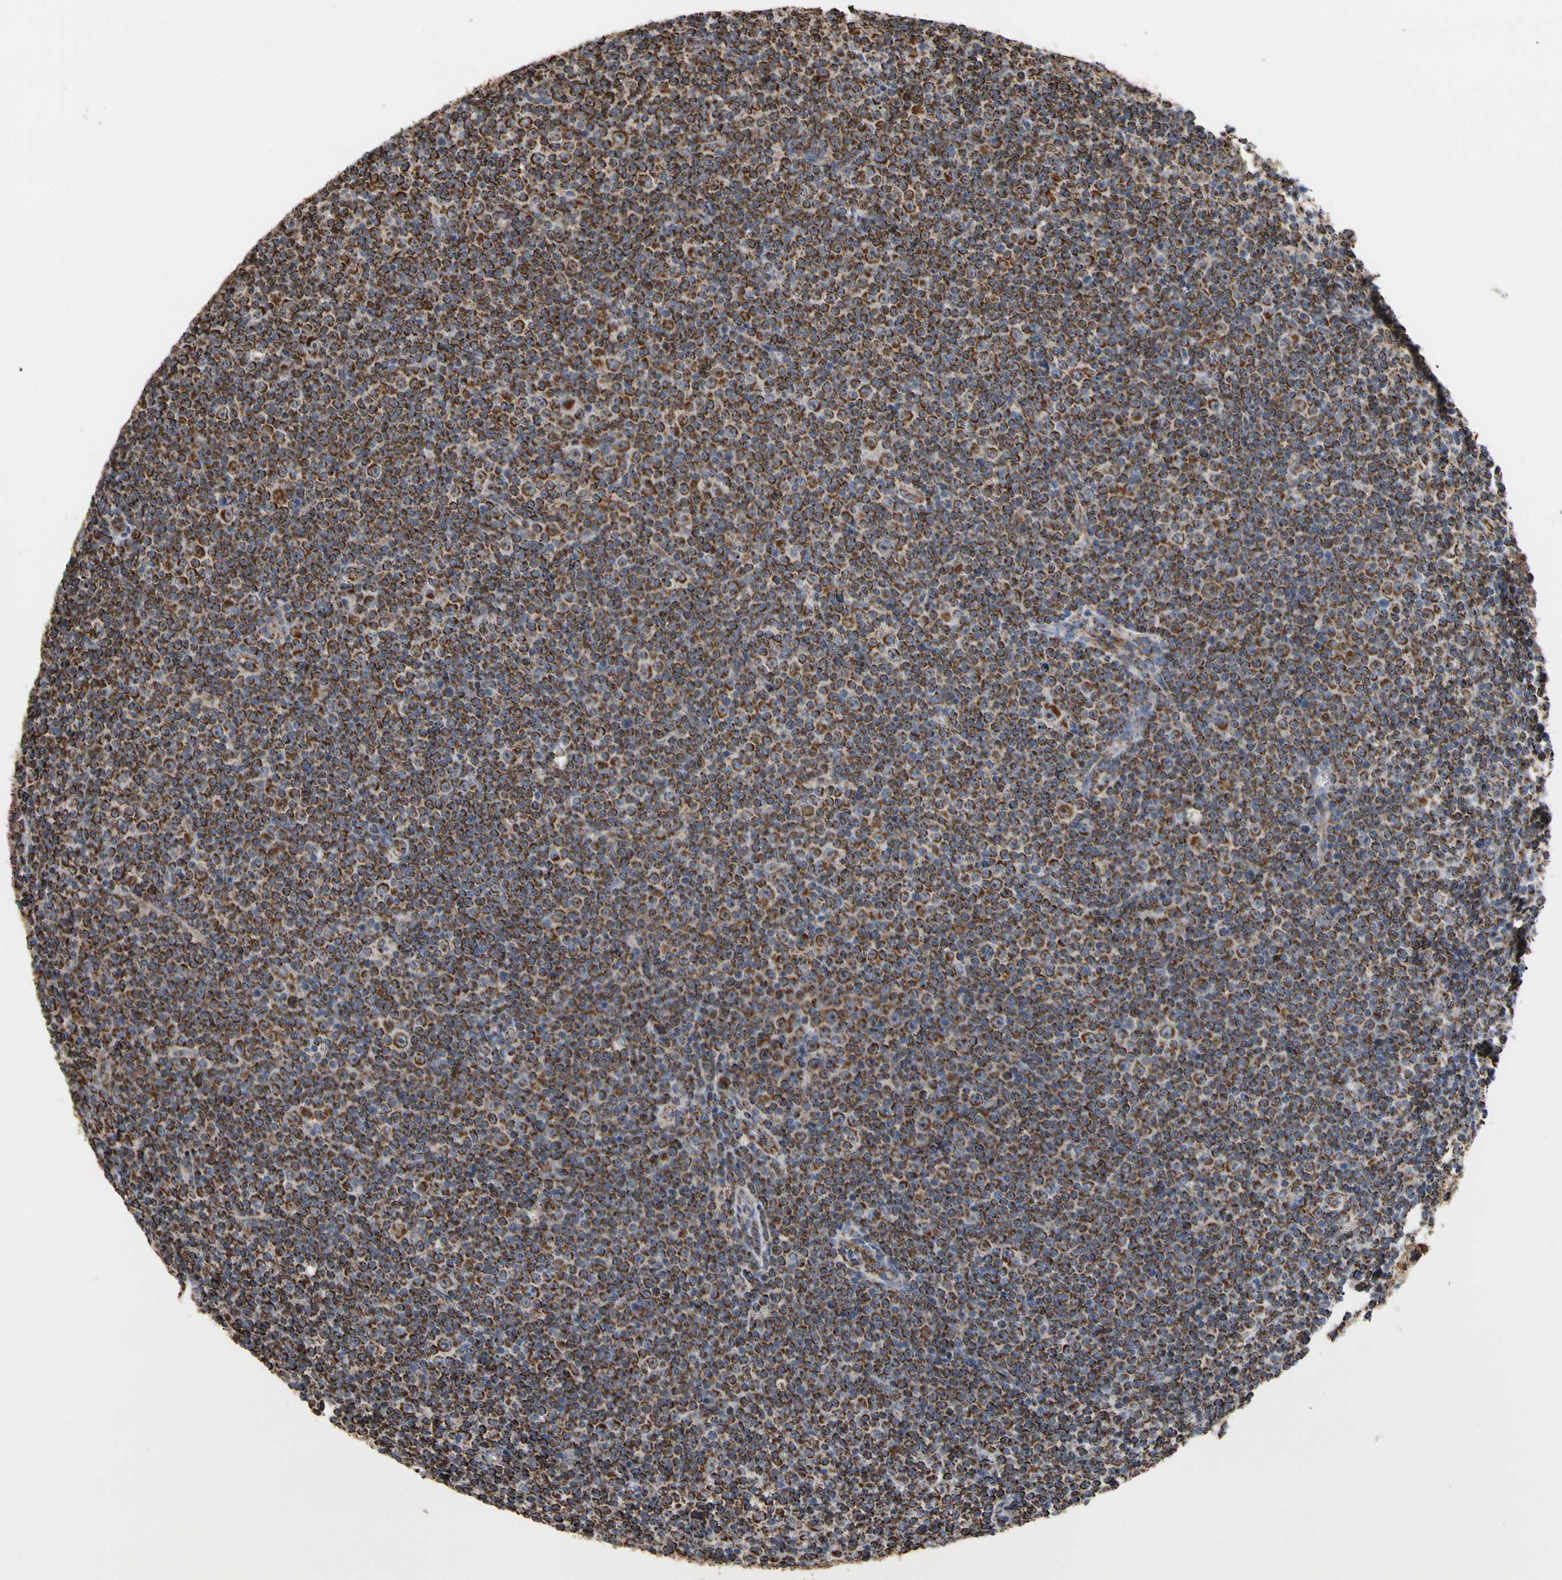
{"staining": {"intensity": "strong", "quantity": ">75%", "location": "cytoplasmic/membranous"}, "tissue": "lymphoma", "cell_type": "Tumor cells", "image_type": "cancer", "snomed": [{"axis": "morphology", "description": "Malignant lymphoma, non-Hodgkin's type, Low grade"}, {"axis": "topography", "description": "Lymph node"}], "caption": "Low-grade malignant lymphoma, non-Hodgkin's type stained with IHC exhibits strong cytoplasmic/membranous positivity in about >75% of tumor cells. (DAB IHC, brown staining for protein, blue staining for nuclei).", "gene": "FAM110B", "patient": {"sex": "female", "age": 67}}